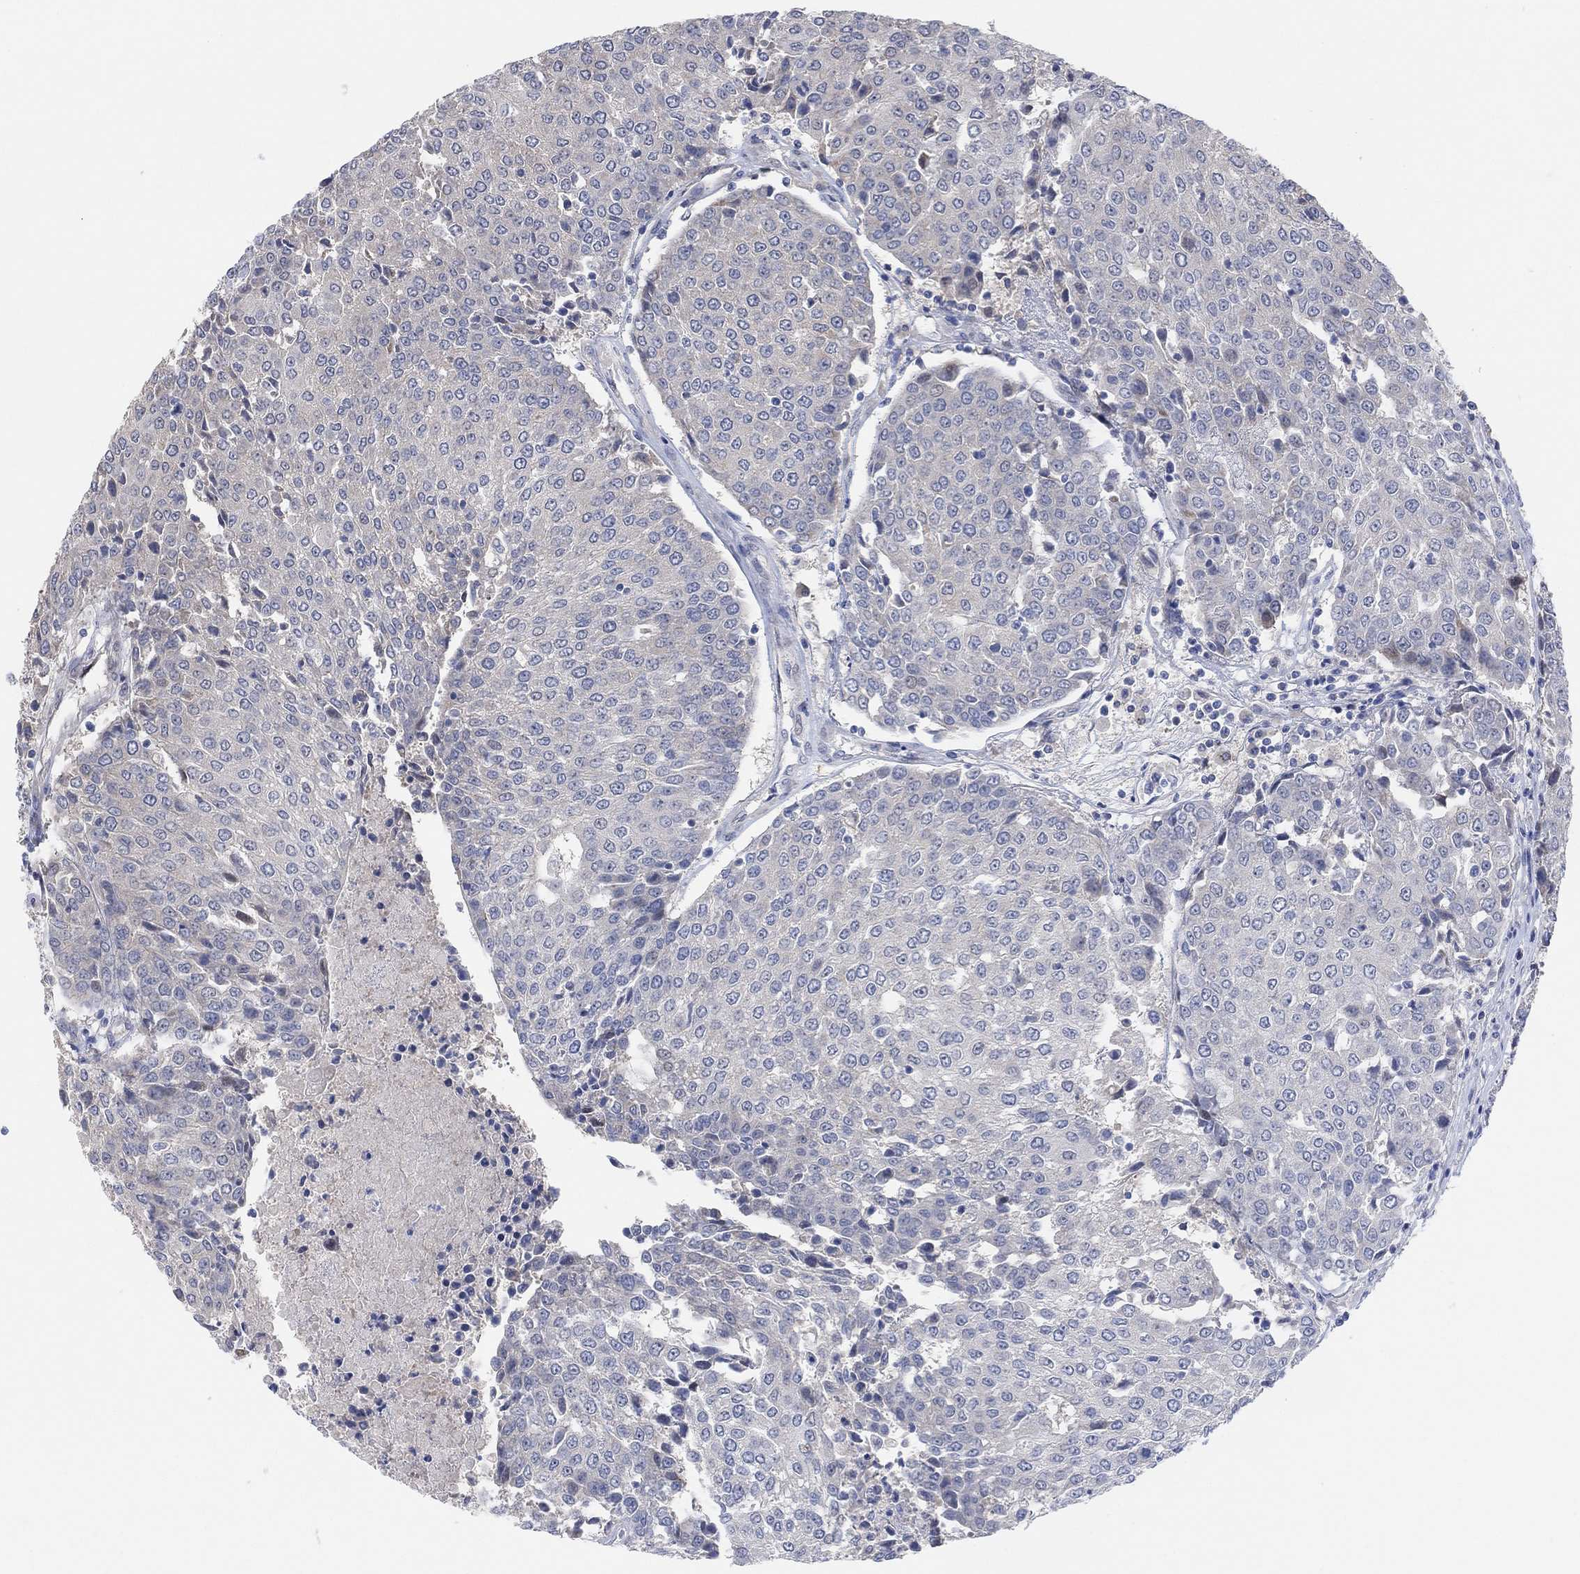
{"staining": {"intensity": "negative", "quantity": "none", "location": "none"}, "tissue": "urothelial cancer", "cell_type": "Tumor cells", "image_type": "cancer", "snomed": [{"axis": "morphology", "description": "Urothelial carcinoma, High grade"}, {"axis": "topography", "description": "Urinary bladder"}], "caption": "Urothelial cancer was stained to show a protein in brown. There is no significant positivity in tumor cells.", "gene": "CNTF", "patient": {"sex": "female", "age": 85}}